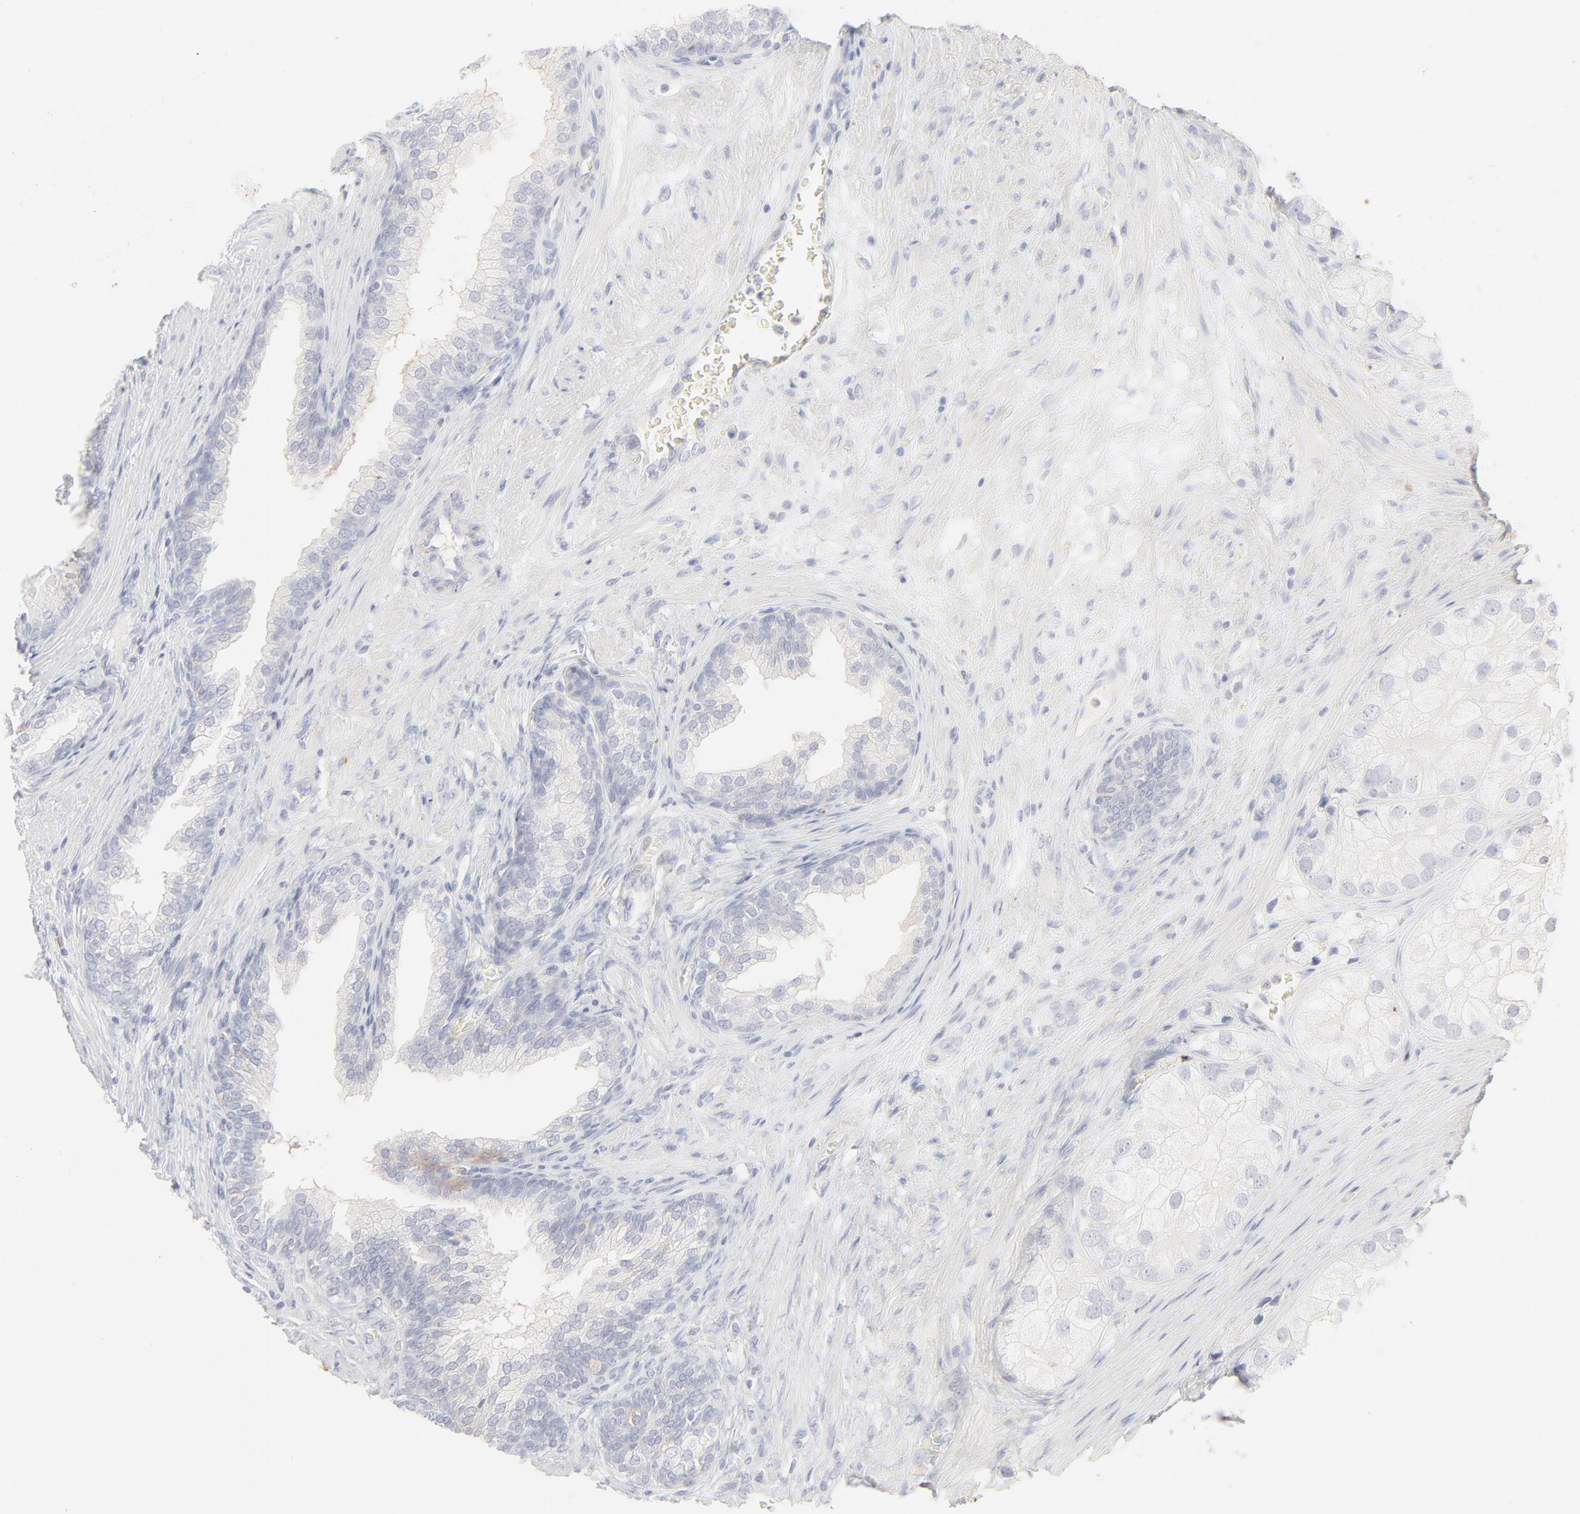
{"staining": {"intensity": "negative", "quantity": "none", "location": "none"}, "tissue": "prostate cancer", "cell_type": "Tumor cells", "image_type": "cancer", "snomed": [{"axis": "morphology", "description": "Adenocarcinoma, Low grade"}, {"axis": "topography", "description": "Prostate"}], "caption": "Prostate adenocarcinoma (low-grade) was stained to show a protein in brown. There is no significant expression in tumor cells.", "gene": "CCR7", "patient": {"sex": "male", "age": 69}}